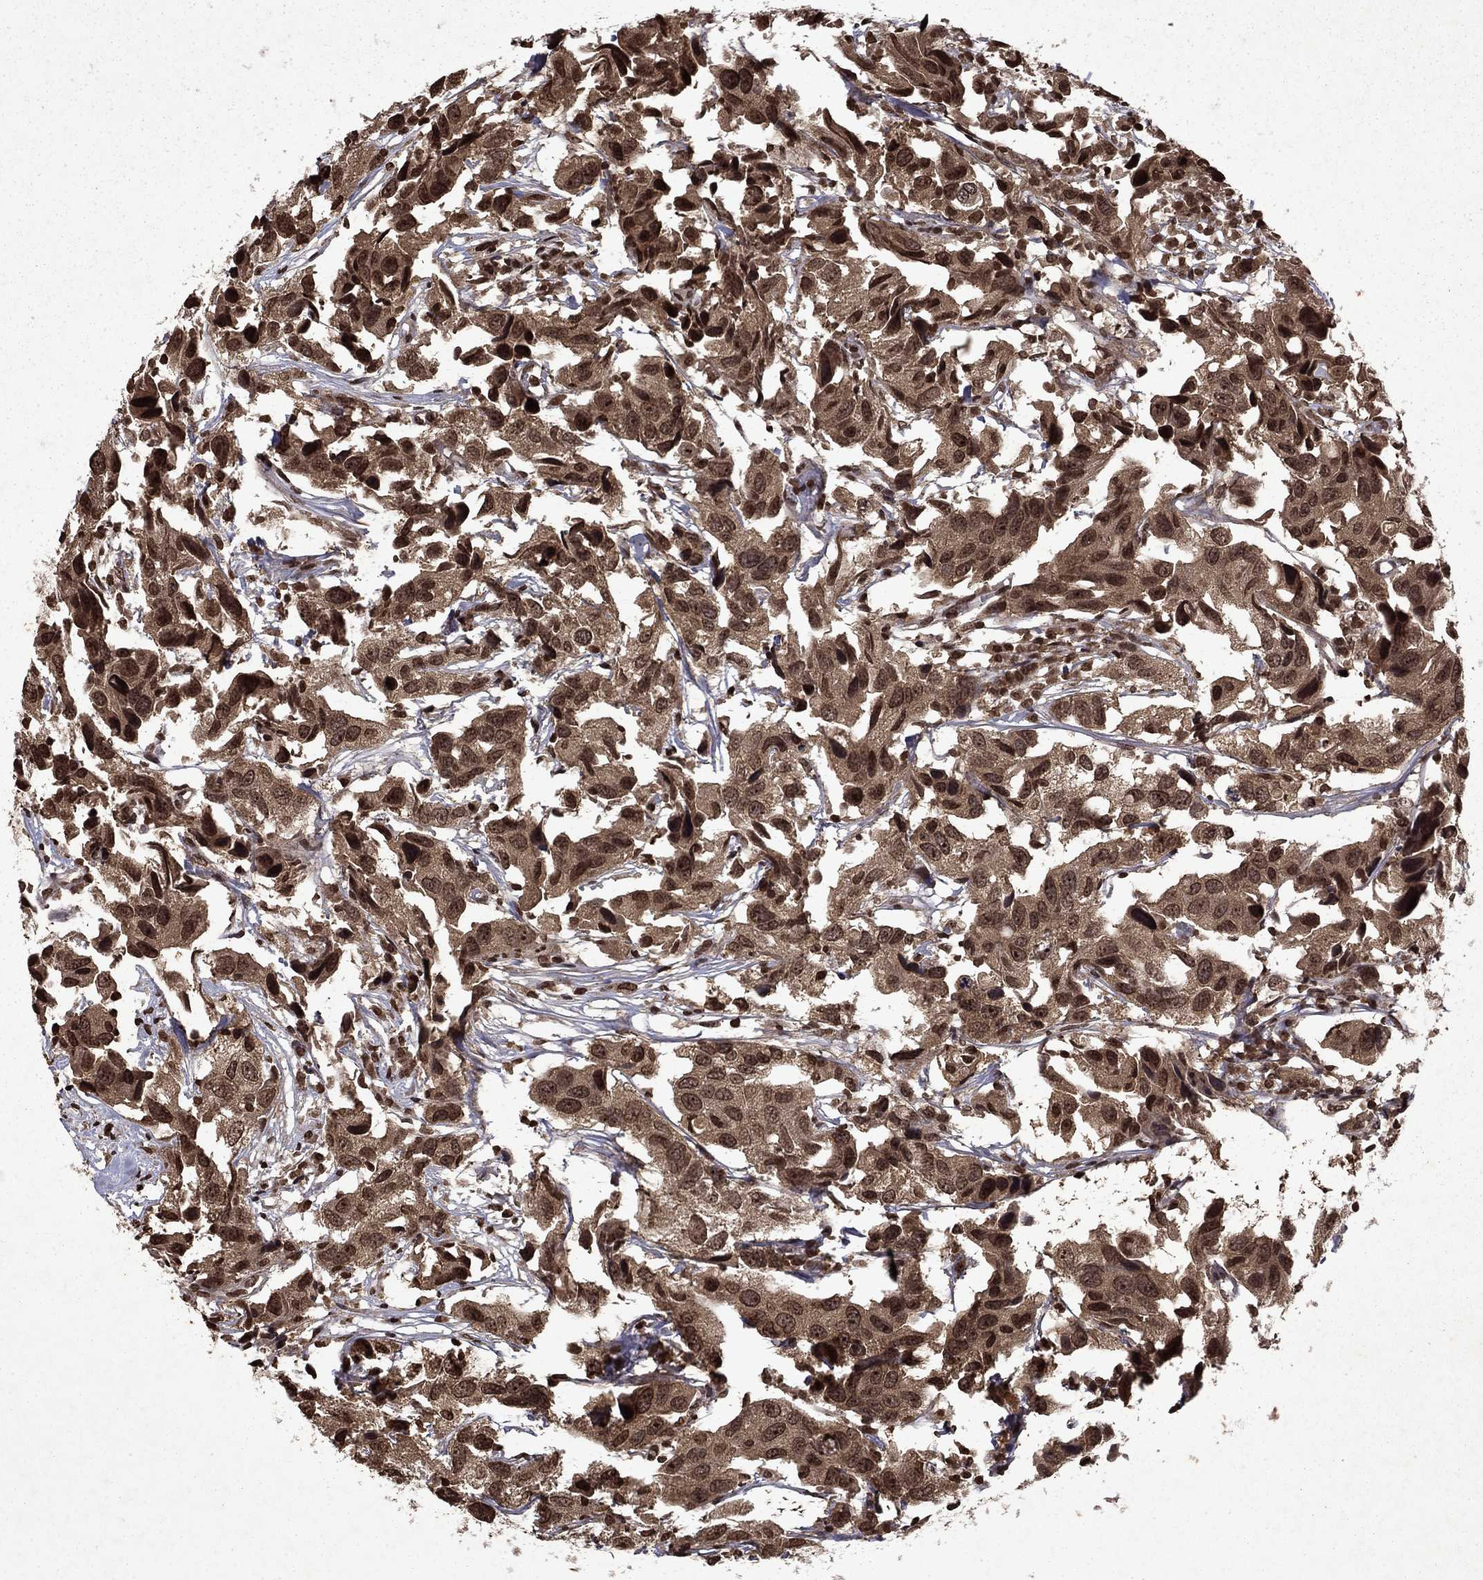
{"staining": {"intensity": "moderate", "quantity": ">75%", "location": "cytoplasmic/membranous,nuclear"}, "tissue": "urothelial cancer", "cell_type": "Tumor cells", "image_type": "cancer", "snomed": [{"axis": "morphology", "description": "Urothelial carcinoma, High grade"}, {"axis": "topography", "description": "Urinary bladder"}], "caption": "Immunohistochemistry (IHC) image of neoplastic tissue: human high-grade urothelial carcinoma stained using IHC demonstrates medium levels of moderate protein expression localized specifically in the cytoplasmic/membranous and nuclear of tumor cells, appearing as a cytoplasmic/membranous and nuclear brown color.", "gene": "PIN4", "patient": {"sex": "male", "age": 79}}